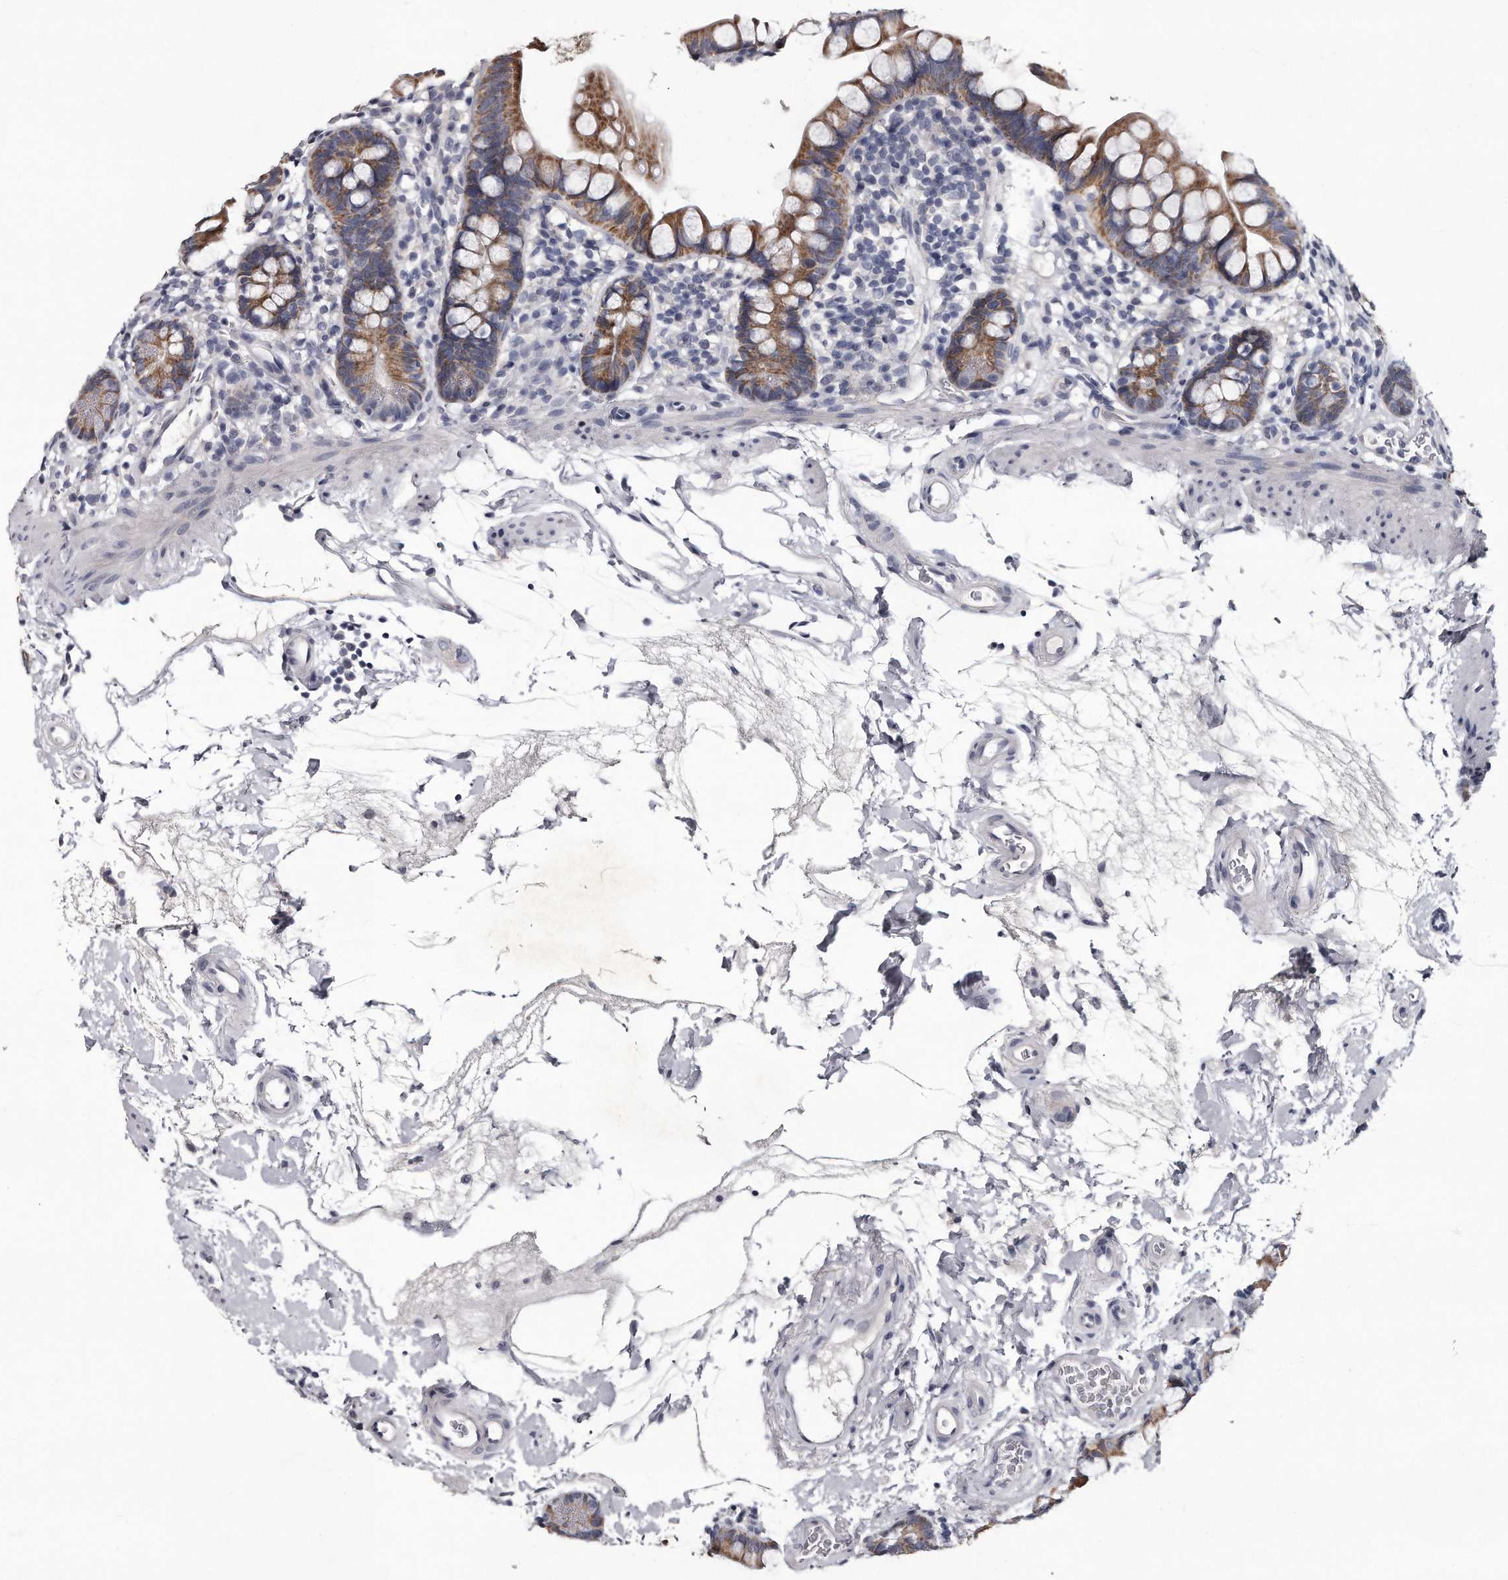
{"staining": {"intensity": "moderate", "quantity": ">75%", "location": "cytoplasmic/membranous"}, "tissue": "small intestine", "cell_type": "Glandular cells", "image_type": "normal", "snomed": [{"axis": "morphology", "description": "Normal tissue, NOS"}, {"axis": "topography", "description": "Small intestine"}], "caption": "A photomicrograph of human small intestine stained for a protein shows moderate cytoplasmic/membranous brown staining in glandular cells.", "gene": "GAPVD1", "patient": {"sex": "female", "age": 84}}